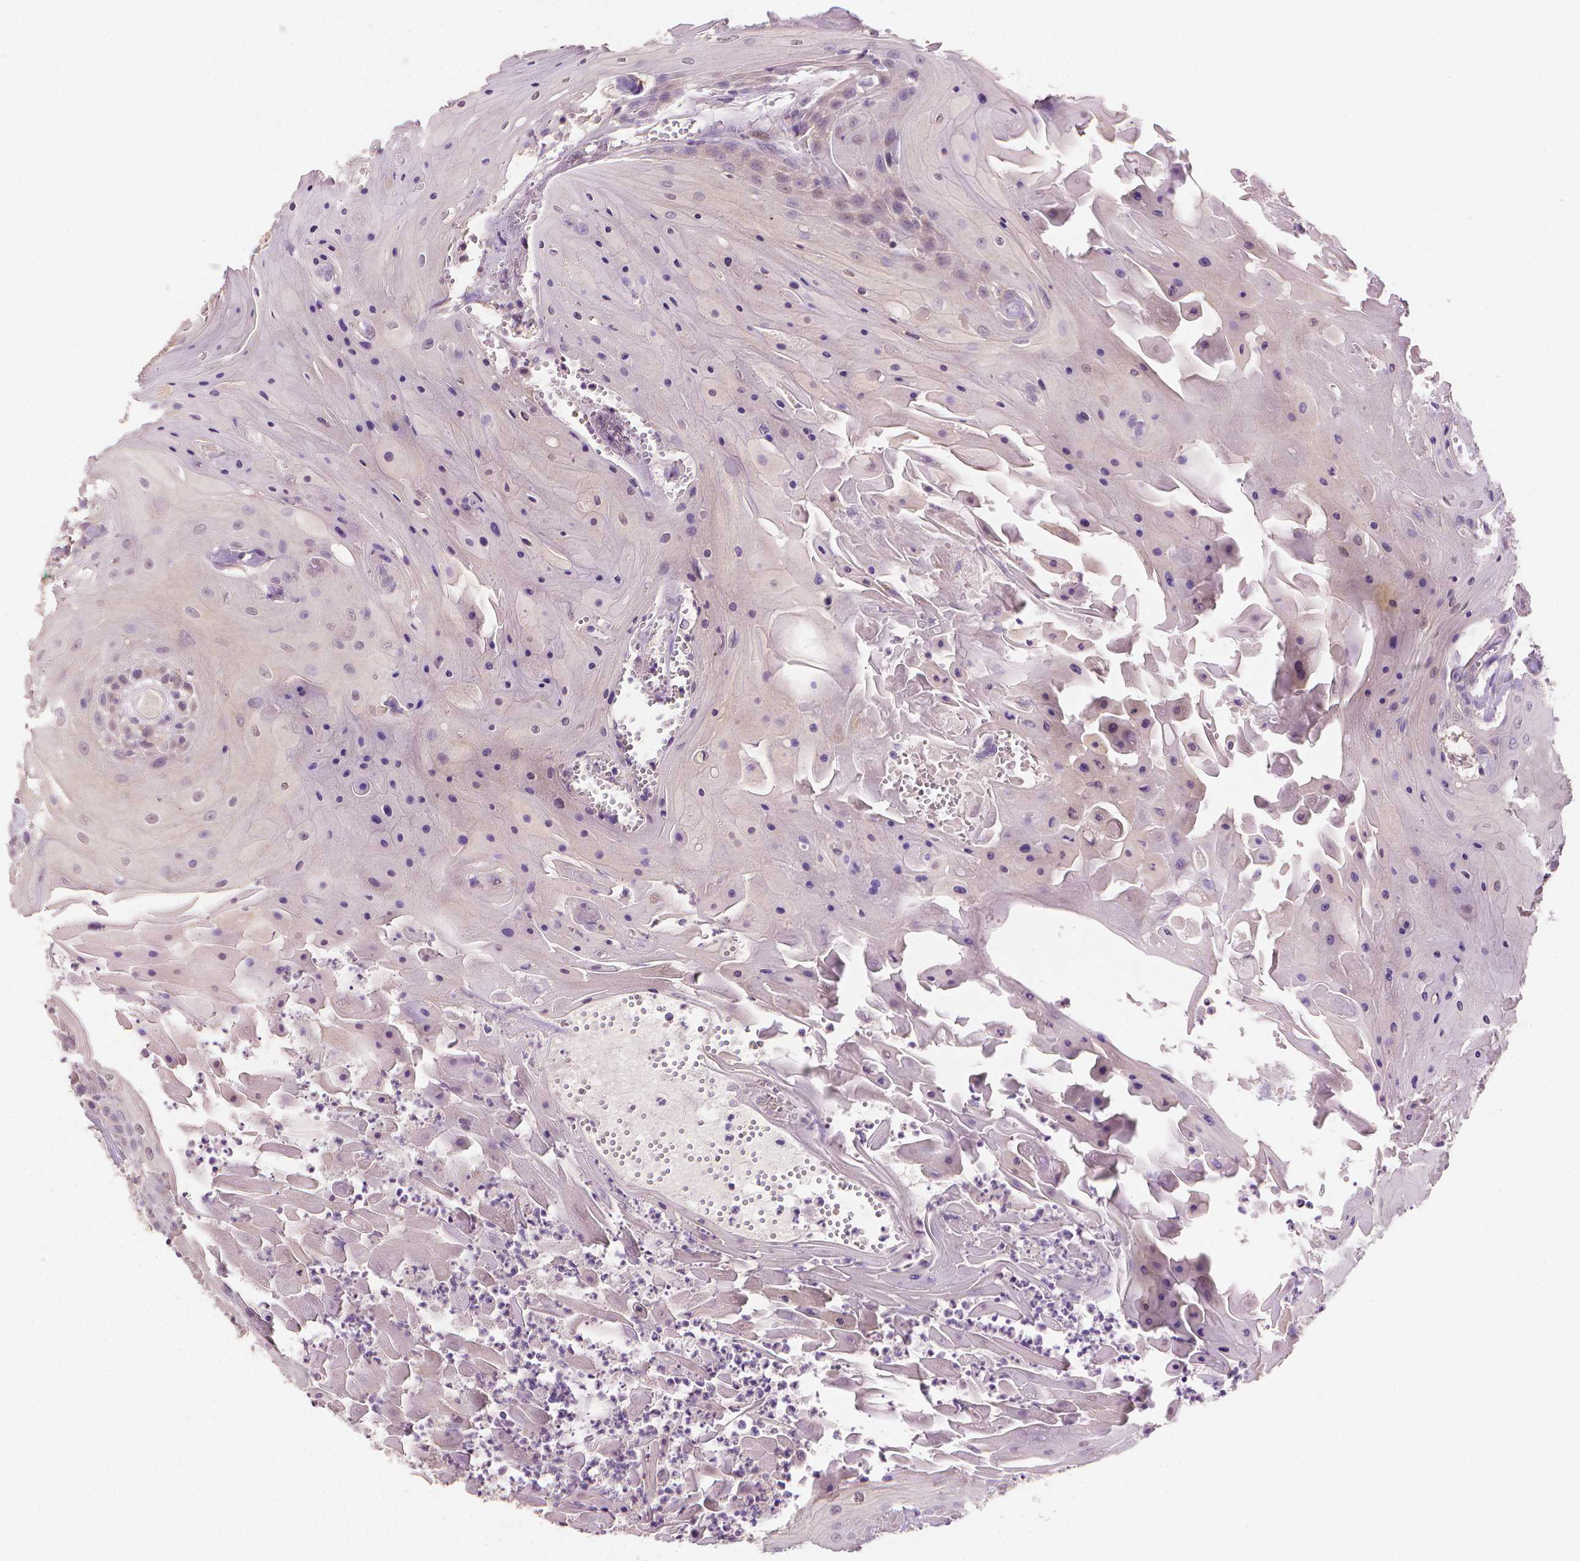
{"staining": {"intensity": "negative", "quantity": "none", "location": "none"}, "tissue": "head and neck cancer", "cell_type": "Tumor cells", "image_type": "cancer", "snomed": [{"axis": "morphology", "description": "Squamous cell carcinoma, NOS"}, {"axis": "topography", "description": "Skin"}, {"axis": "topography", "description": "Head-Neck"}], "caption": "Protein analysis of head and neck squamous cell carcinoma displays no significant positivity in tumor cells.", "gene": "FASN", "patient": {"sex": "male", "age": 80}}